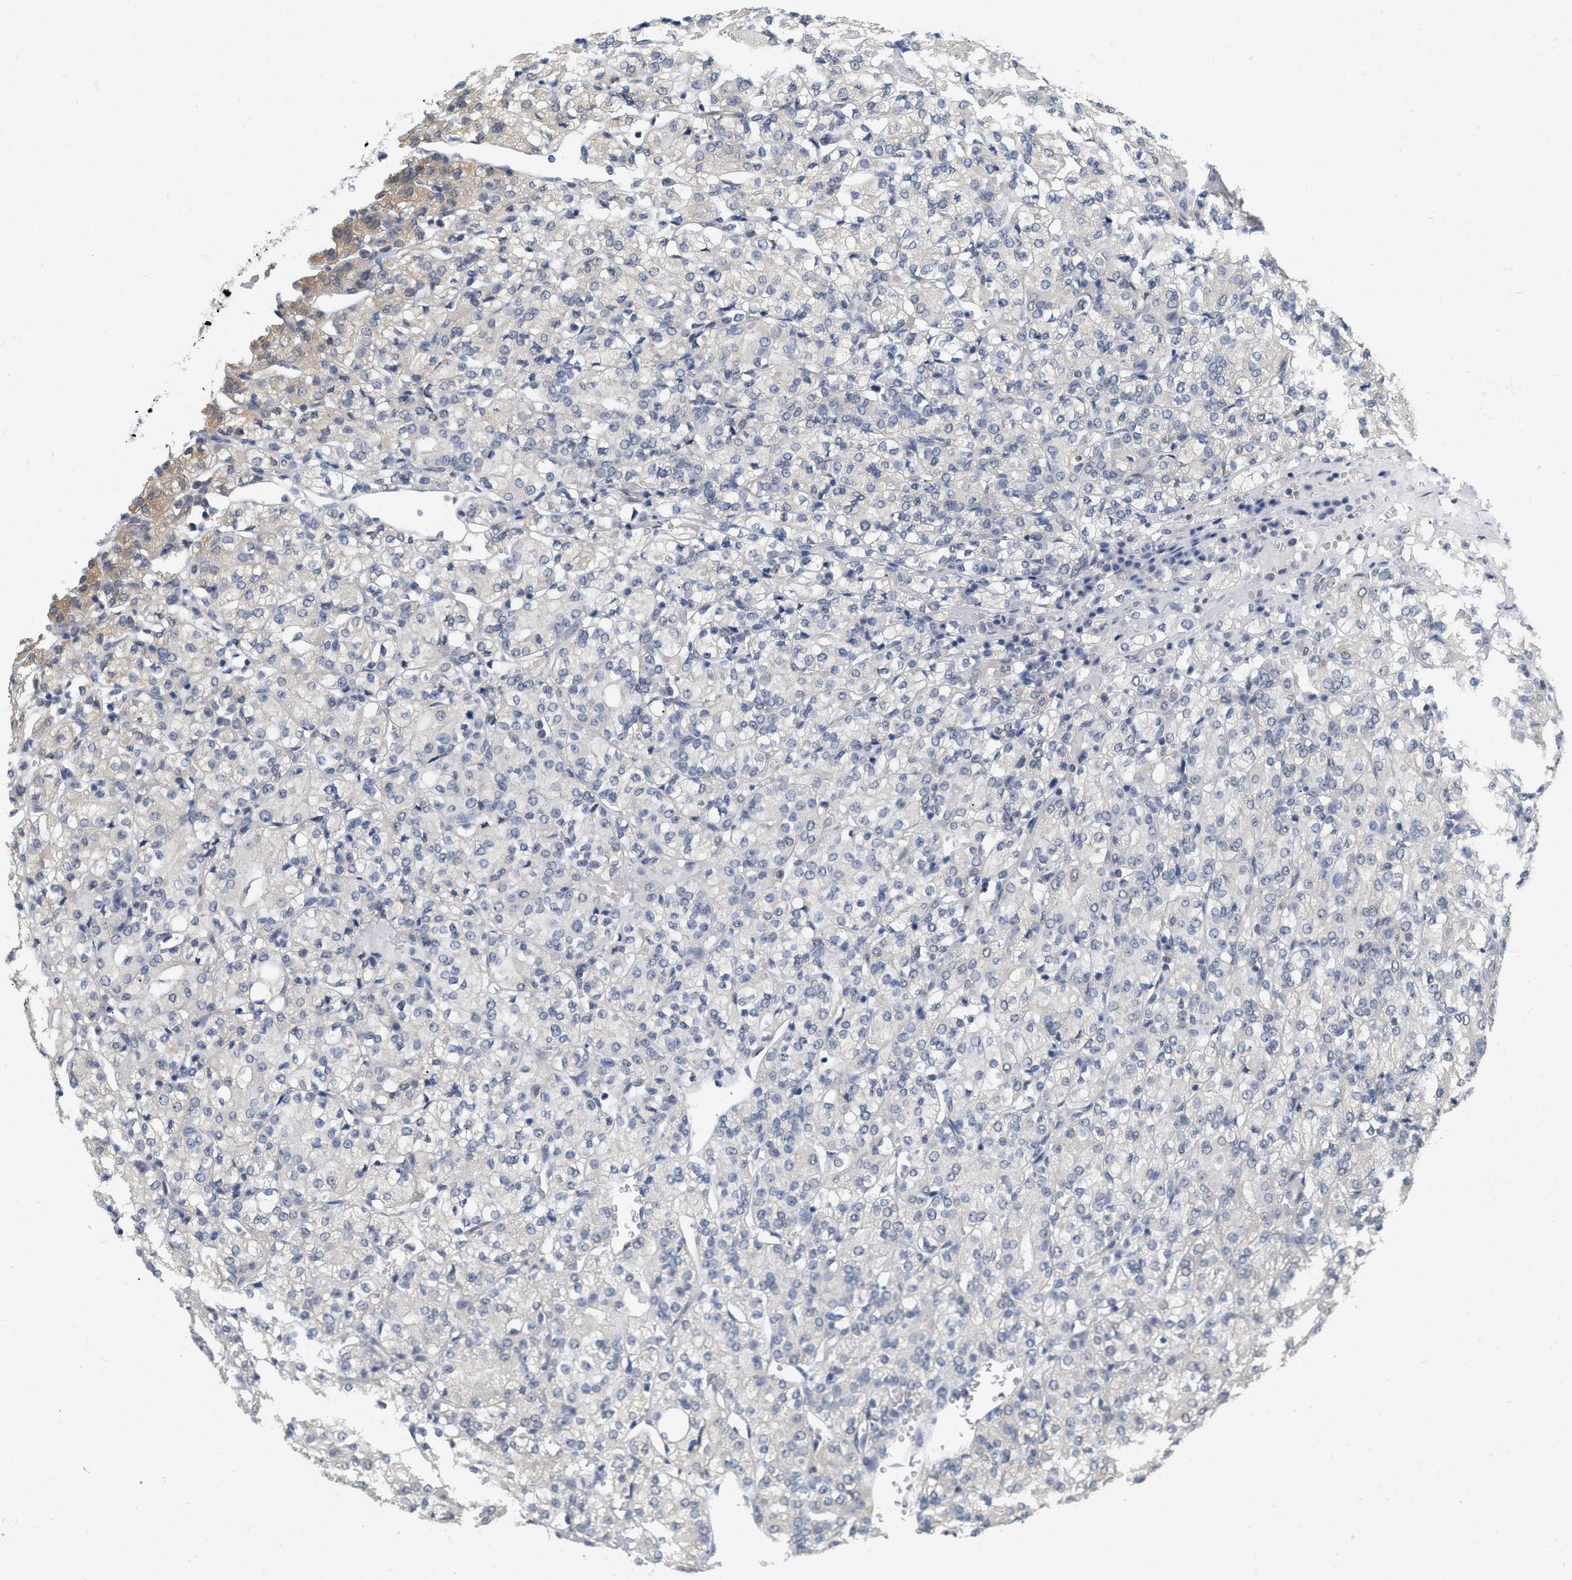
{"staining": {"intensity": "weak", "quantity": "<25%", "location": "cytoplasmic/membranous"}, "tissue": "renal cancer", "cell_type": "Tumor cells", "image_type": "cancer", "snomed": [{"axis": "morphology", "description": "Adenocarcinoma, NOS"}, {"axis": "topography", "description": "Kidney"}], "caption": "Micrograph shows no protein staining in tumor cells of renal cancer tissue. Brightfield microscopy of immunohistochemistry stained with DAB (brown) and hematoxylin (blue), captured at high magnification.", "gene": "RUVBL1", "patient": {"sex": "male", "age": 77}}